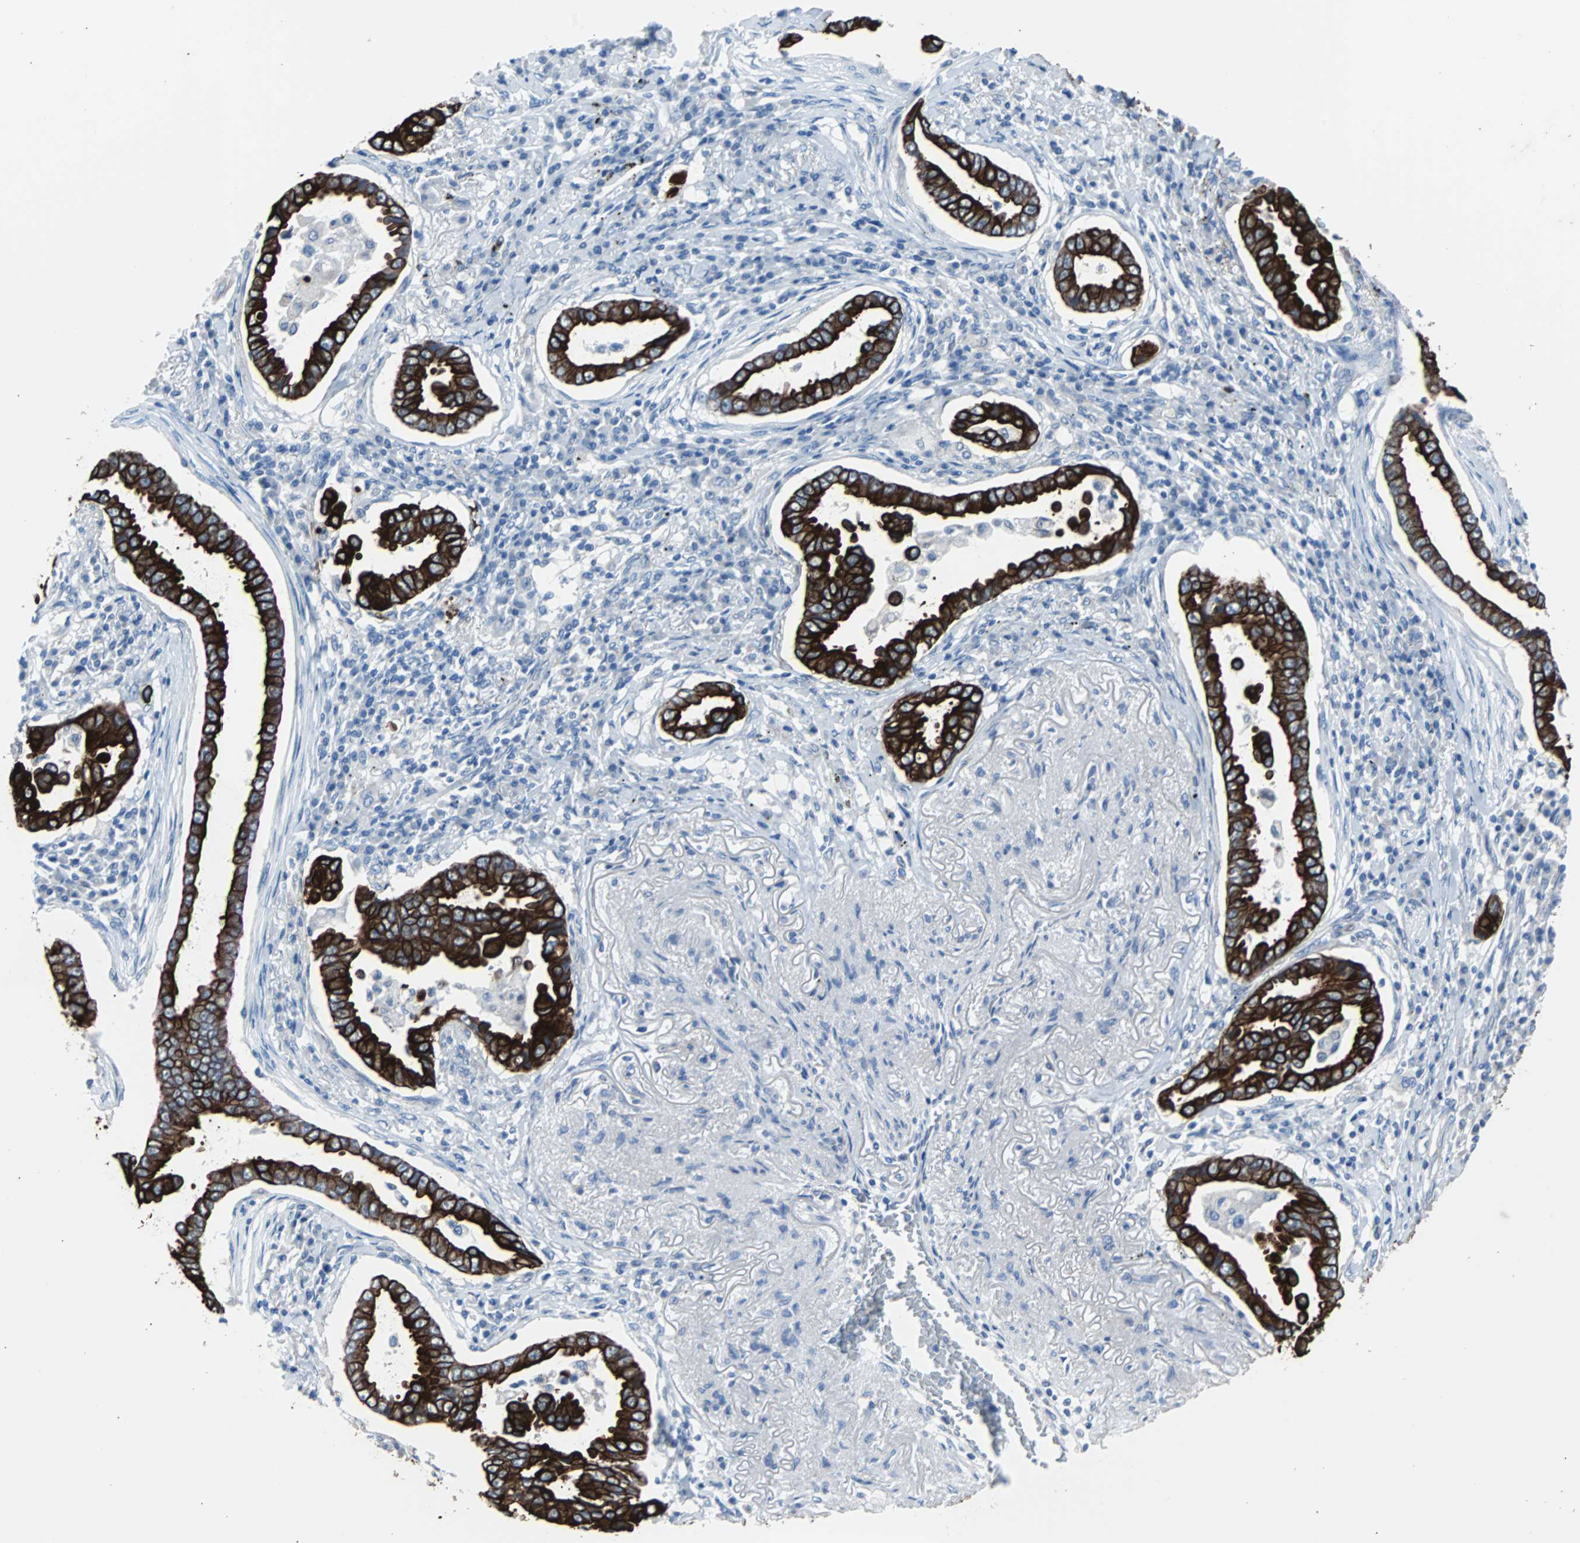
{"staining": {"intensity": "strong", "quantity": ">75%", "location": "cytoplasmic/membranous"}, "tissue": "lung cancer", "cell_type": "Tumor cells", "image_type": "cancer", "snomed": [{"axis": "morphology", "description": "Normal tissue, NOS"}, {"axis": "morphology", "description": "Inflammation, NOS"}, {"axis": "morphology", "description": "Adenocarcinoma, NOS"}, {"axis": "topography", "description": "Lung"}], "caption": "Human lung adenocarcinoma stained with a protein marker reveals strong staining in tumor cells.", "gene": "KRT7", "patient": {"sex": "female", "age": 64}}